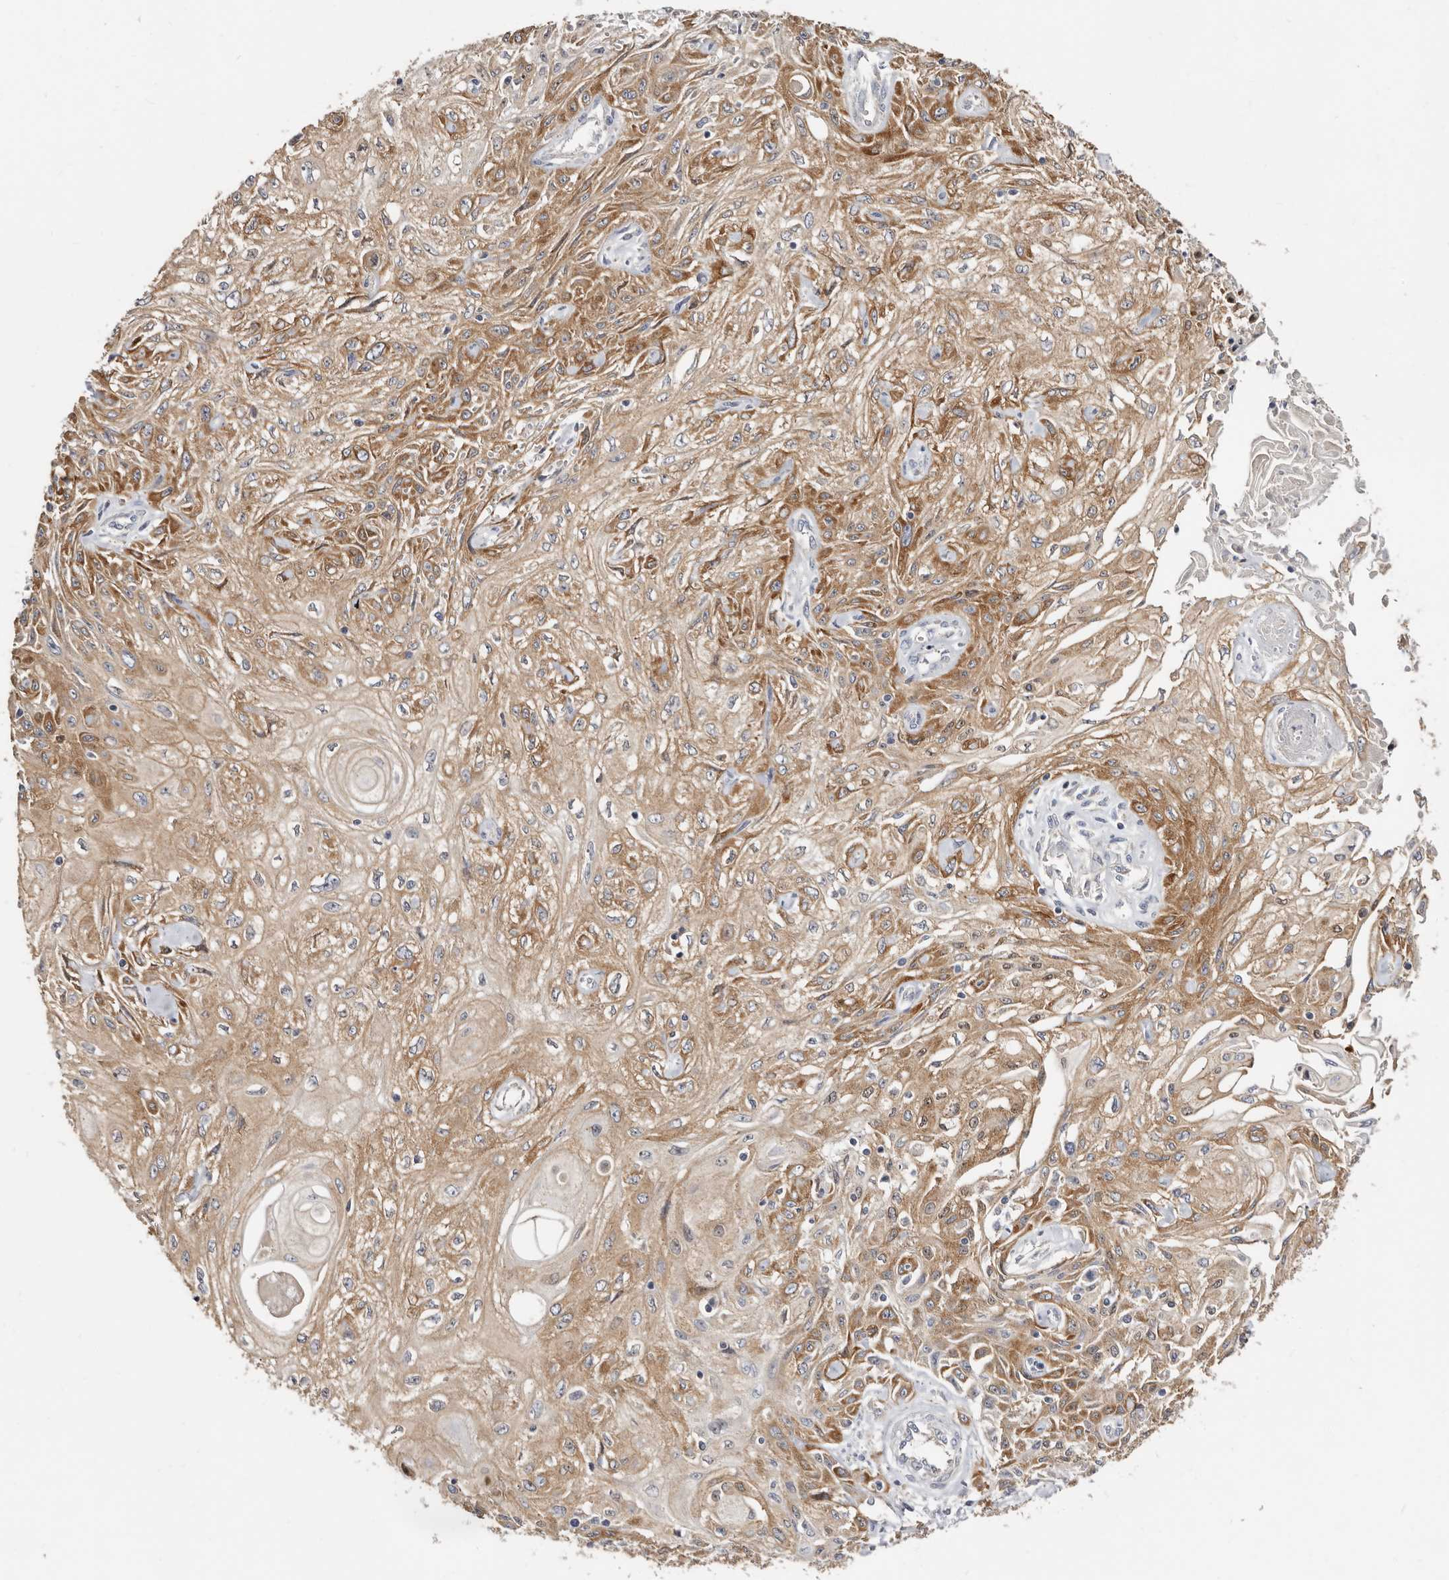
{"staining": {"intensity": "moderate", "quantity": ">75%", "location": "cytoplasmic/membranous"}, "tissue": "skin cancer", "cell_type": "Tumor cells", "image_type": "cancer", "snomed": [{"axis": "morphology", "description": "Squamous cell carcinoma, NOS"}, {"axis": "morphology", "description": "Squamous cell carcinoma, metastatic, NOS"}, {"axis": "topography", "description": "Skin"}, {"axis": "topography", "description": "Lymph node"}], "caption": "Tumor cells show moderate cytoplasmic/membranous staining in about >75% of cells in skin cancer.", "gene": "BAIAP2L1", "patient": {"sex": "male", "age": 75}}